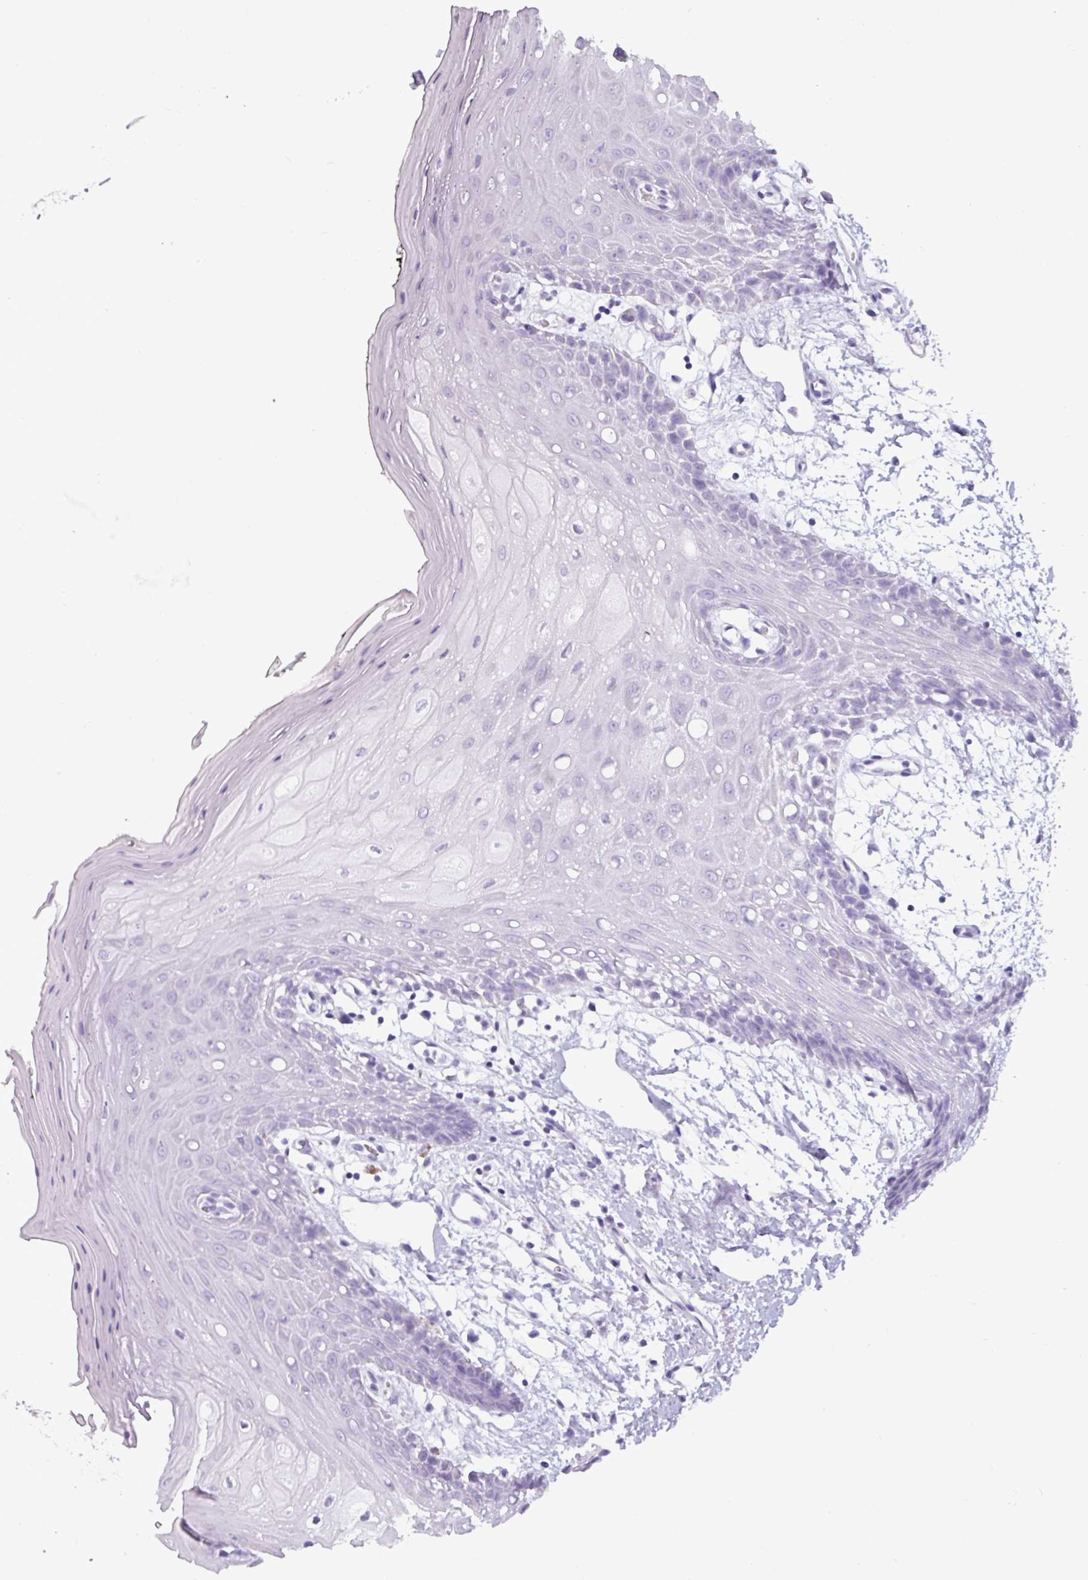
{"staining": {"intensity": "moderate", "quantity": "25%-75%", "location": "cytoplasmic/membranous"}, "tissue": "oral mucosa", "cell_type": "Squamous epithelial cells", "image_type": "normal", "snomed": [{"axis": "morphology", "description": "Normal tissue, NOS"}, {"axis": "topography", "description": "Oral tissue"}, {"axis": "topography", "description": "Tounge, NOS"}], "caption": "Approximately 25%-75% of squamous epithelial cells in benign human oral mucosa exhibit moderate cytoplasmic/membranous protein expression as visualized by brown immunohistochemical staining.", "gene": "CAMK1", "patient": {"sex": "female", "age": 59}}